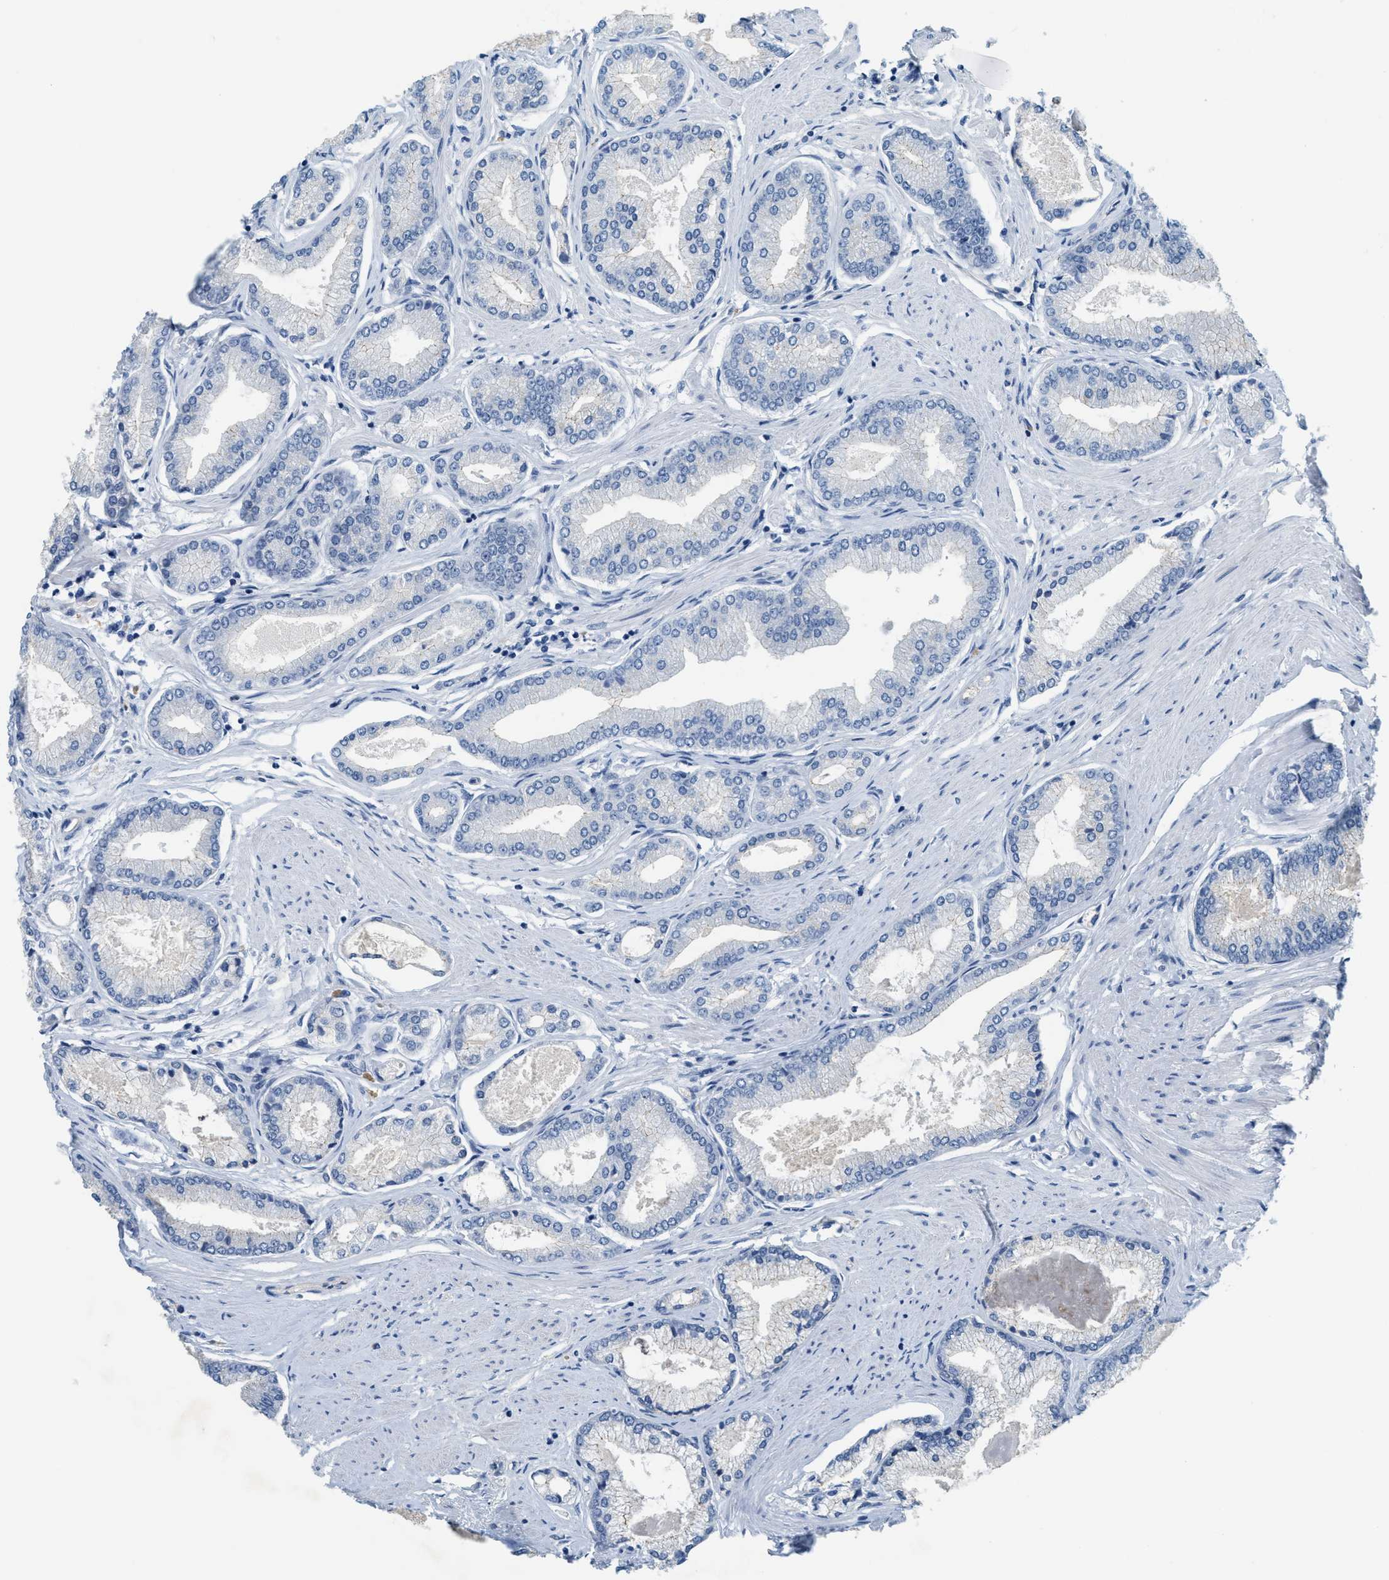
{"staining": {"intensity": "negative", "quantity": "none", "location": "none"}, "tissue": "prostate cancer", "cell_type": "Tumor cells", "image_type": "cancer", "snomed": [{"axis": "morphology", "description": "Adenocarcinoma, High grade"}, {"axis": "topography", "description": "Prostate"}], "caption": "An immunohistochemistry micrograph of prostate cancer (adenocarcinoma (high-grade)) is shown. There is no staining in tumor cells of prostate cancer (adenocarcinoma (high-grade)).", "gene": "CRB3", "patient": {"sex": "male", "age": 61}}